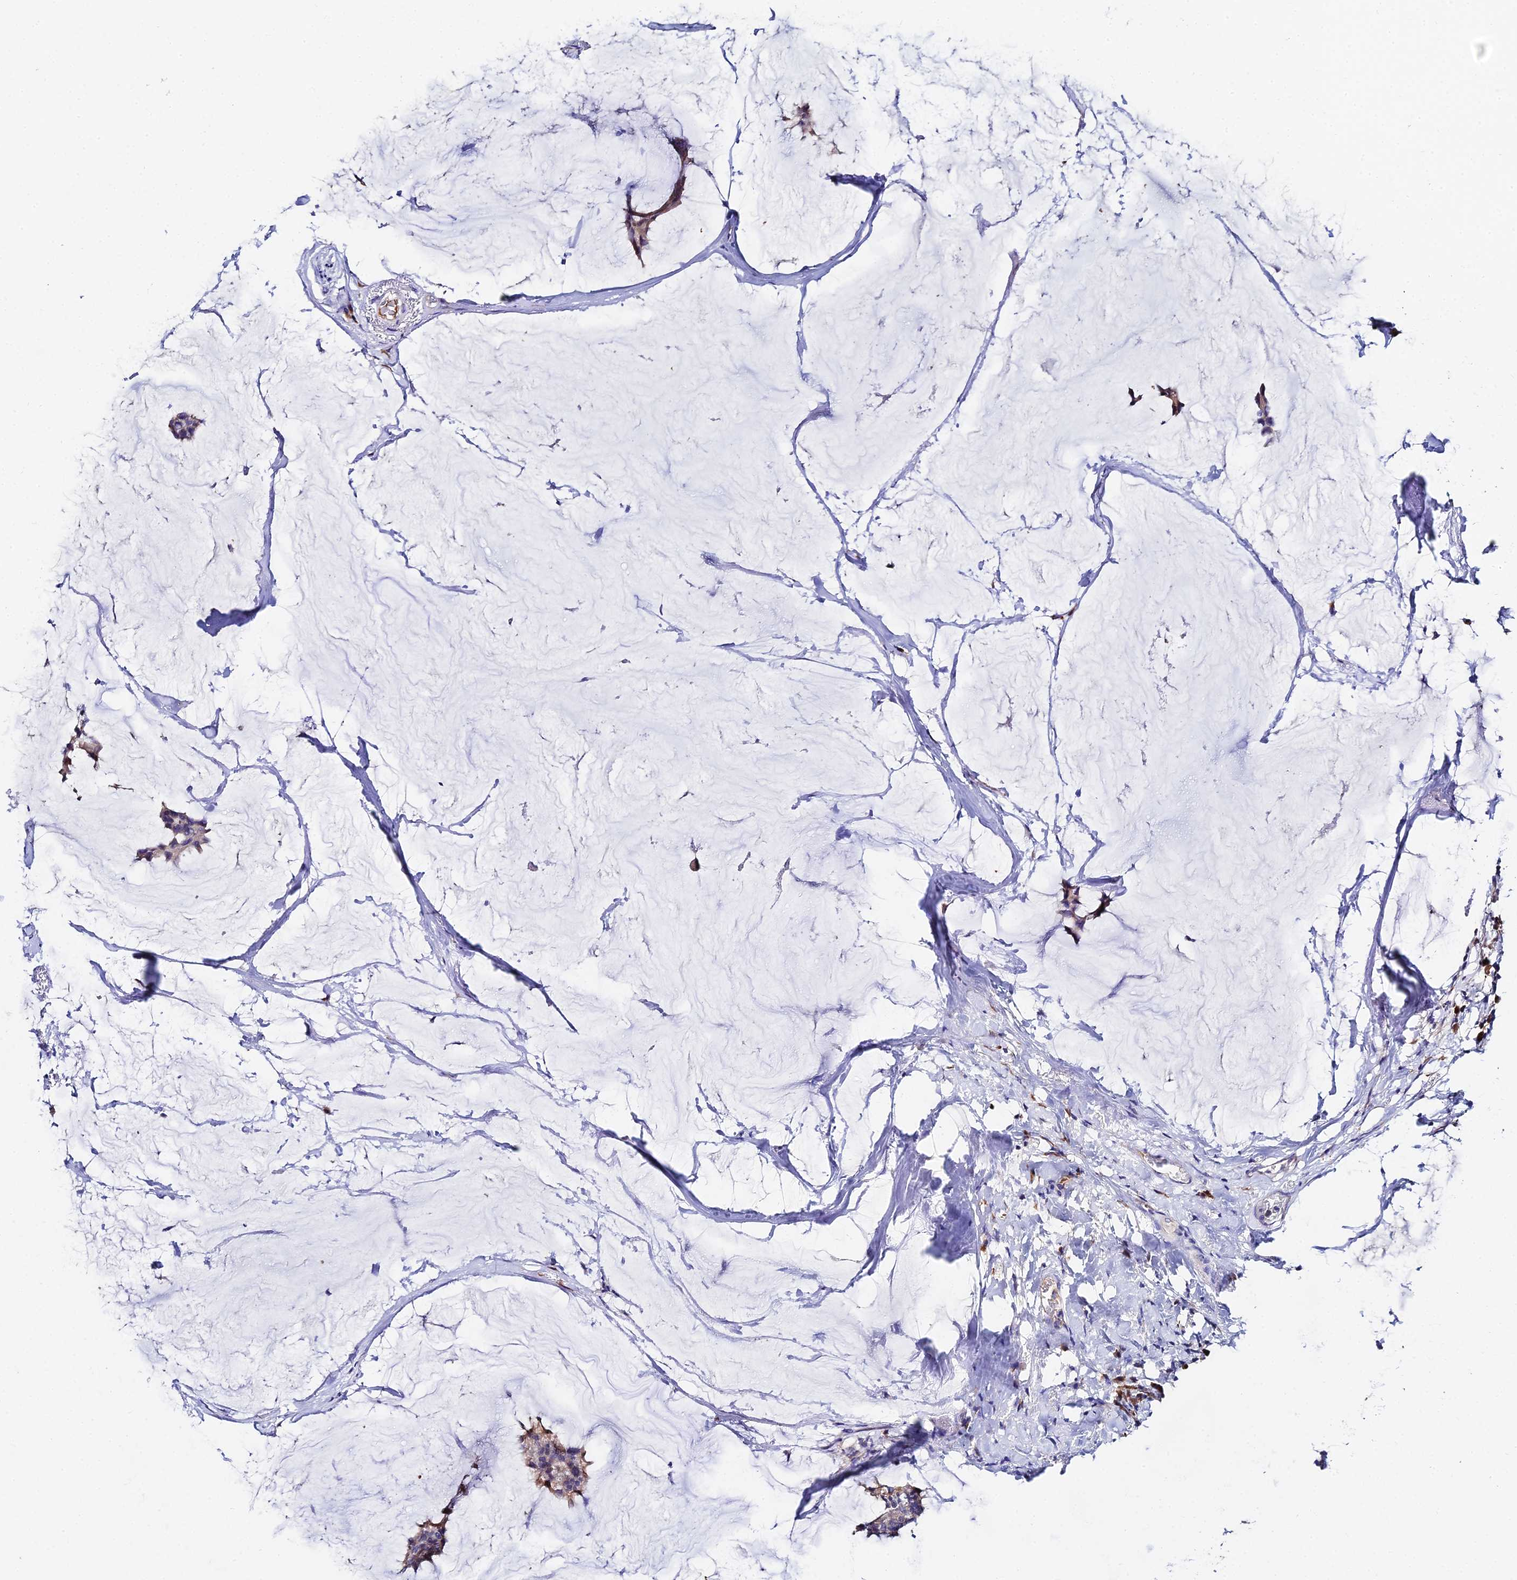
{"staining": {"intensity": "weak", "quantity": ">75%", "location": "cytoplasmic/membranous"}, "tissue": "breast cancer", "cell_type": "Tumor cells", "image_type": "cancer", "snomed": [{"axis": "morphology", "description": "Duct carcinoma"}, {"axis": "topography", "description": "Breast"}], "caption": "Immunohistochemical staining of human breast intraductal carcinoma reveals low levels of weak cytoplasmic/membranous protein staining in about >75% of tumor cells.", "gene": "UBE2L3", "patient": {"sex": "female", "age": 93}}